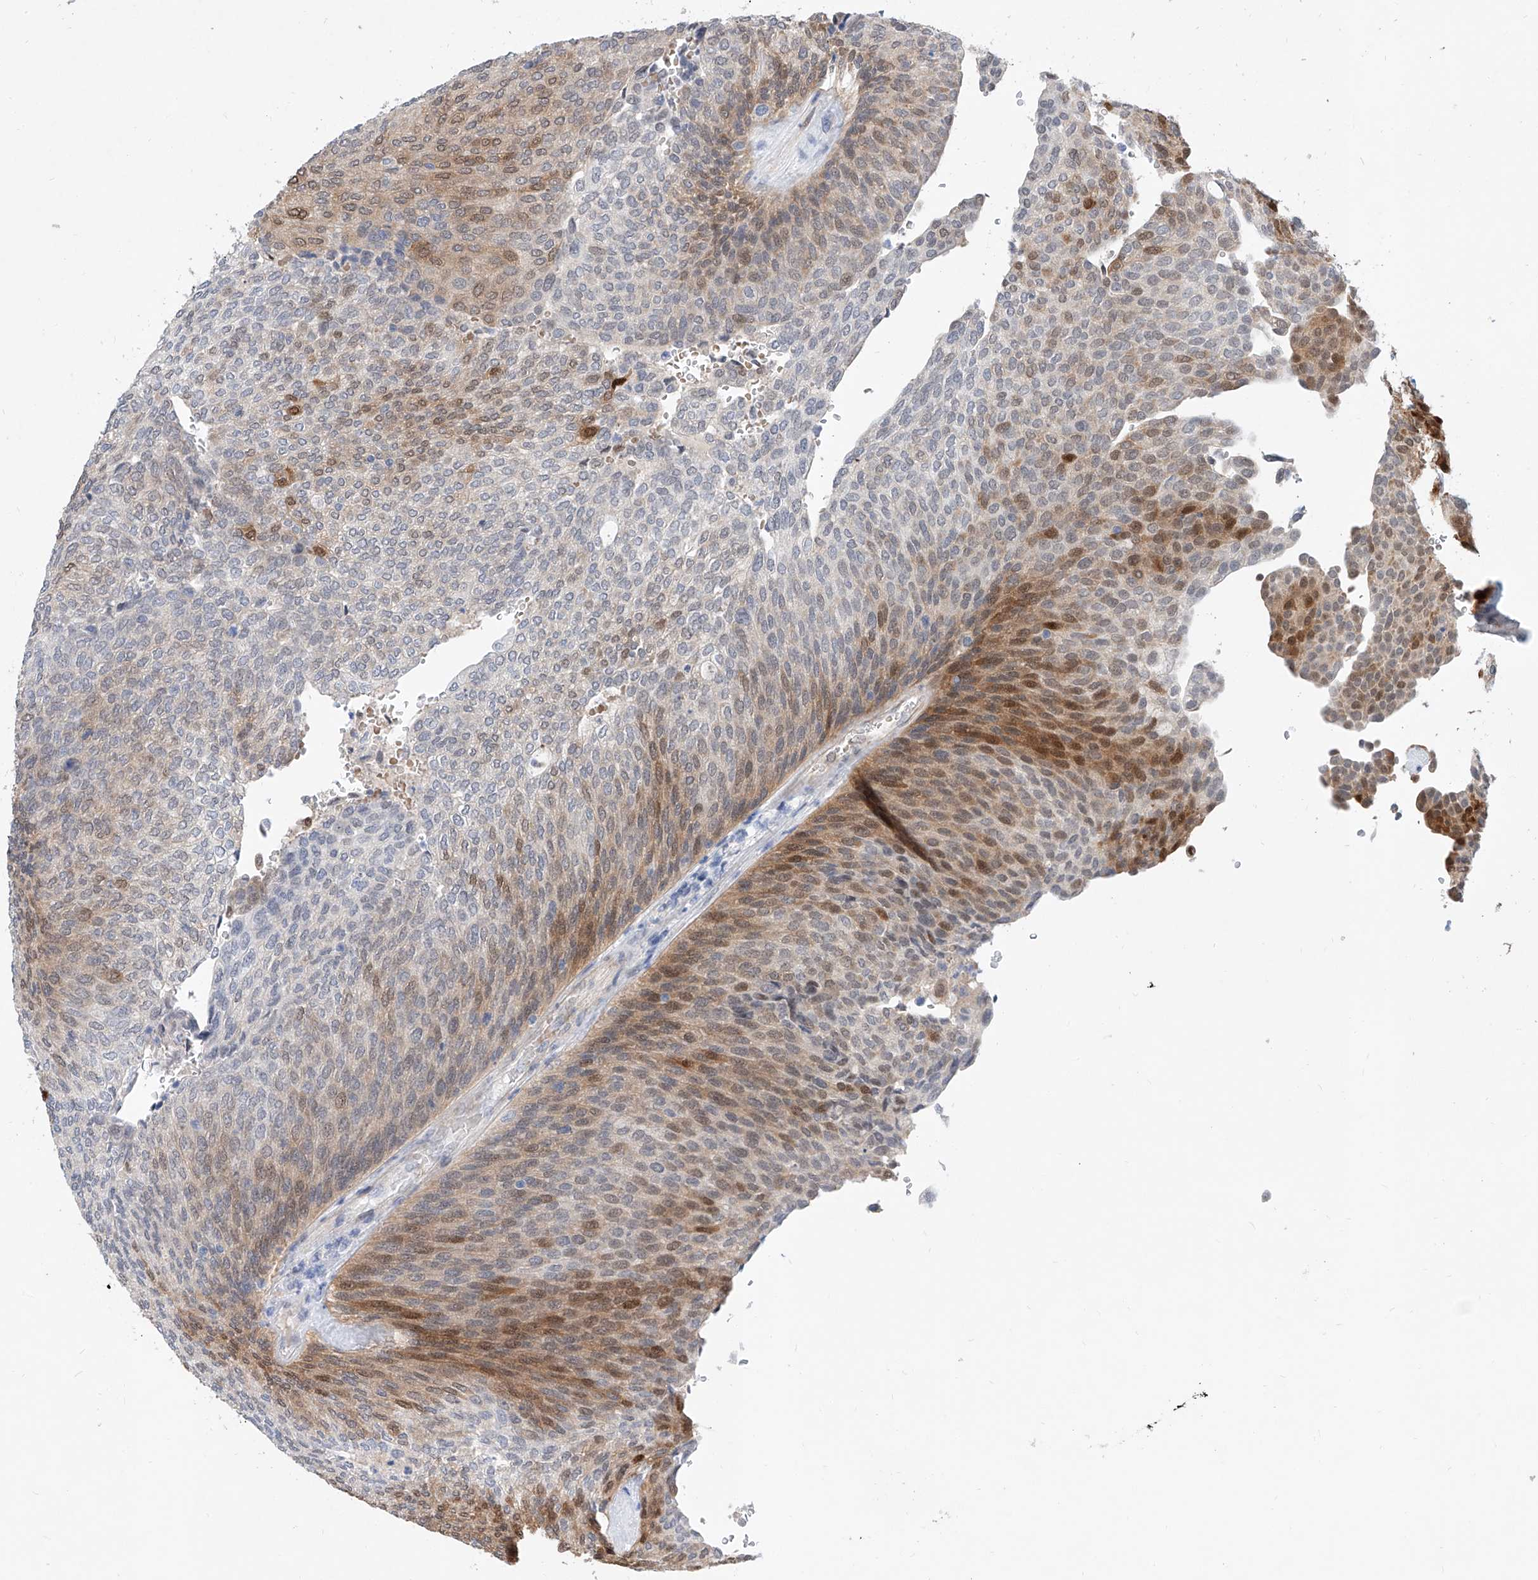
{"staining": {"intensity": "moderate", "quantity": "25%-75%", "location": "cytoplasmic/membranous,nuclear"}, "tissue": "urothelial cancer", "cell_type": "Tumor cells", "image_type": "cancer", "snomed": [{"axis": "morphology", "description": "Urothelial carcinoma, Low grade"}, {"axis": "topography", "description": "Urinary bladder"}], "caption": "Moderate cytoplasmic/membranous and nuclear positivity for a protein is seen in approximately 25%-75% of tumor cells of urothelial cancer using immunohistochemistry (IHC).", "gene": "BPTF", "patient": {"sex": "female", "age": 79}}